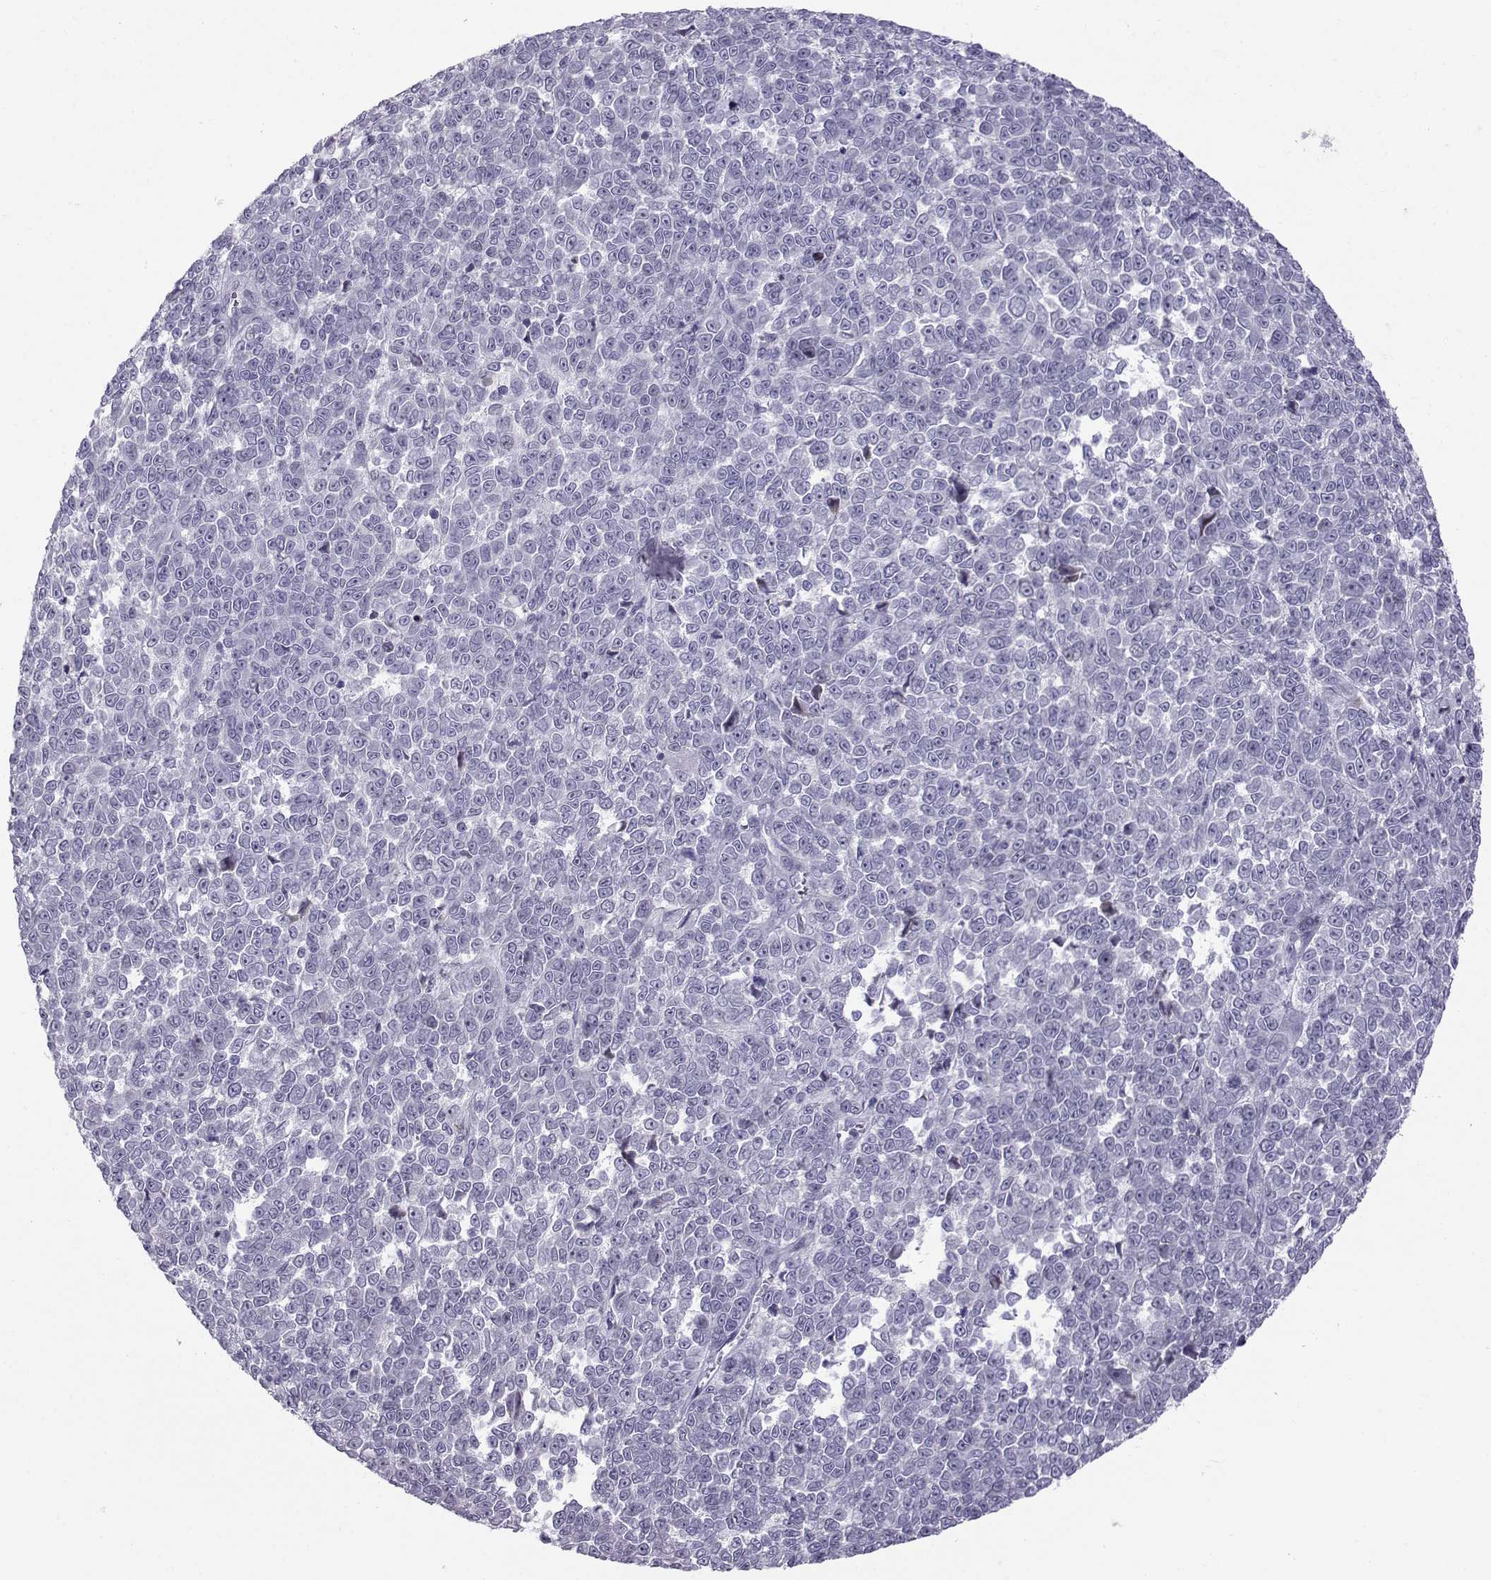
{"staining": {"intensity": "negative", "quantity": "none", "location": "none"}, "tissue": "melanoma", "cell_type": "Tumor cells", "image_type": "cancer", "snomed": [{"axis": "morphology", "description": "Malignant melanoma, NOS"}, {"axis": "topography", "description": "Skin"}], "caption": "Malignant melanoma was stained to show a protein in brown. There is no significant positivity in tumor cells.", "gene": "DMRT3", "patient": {"sex": "female", "age": 95}}